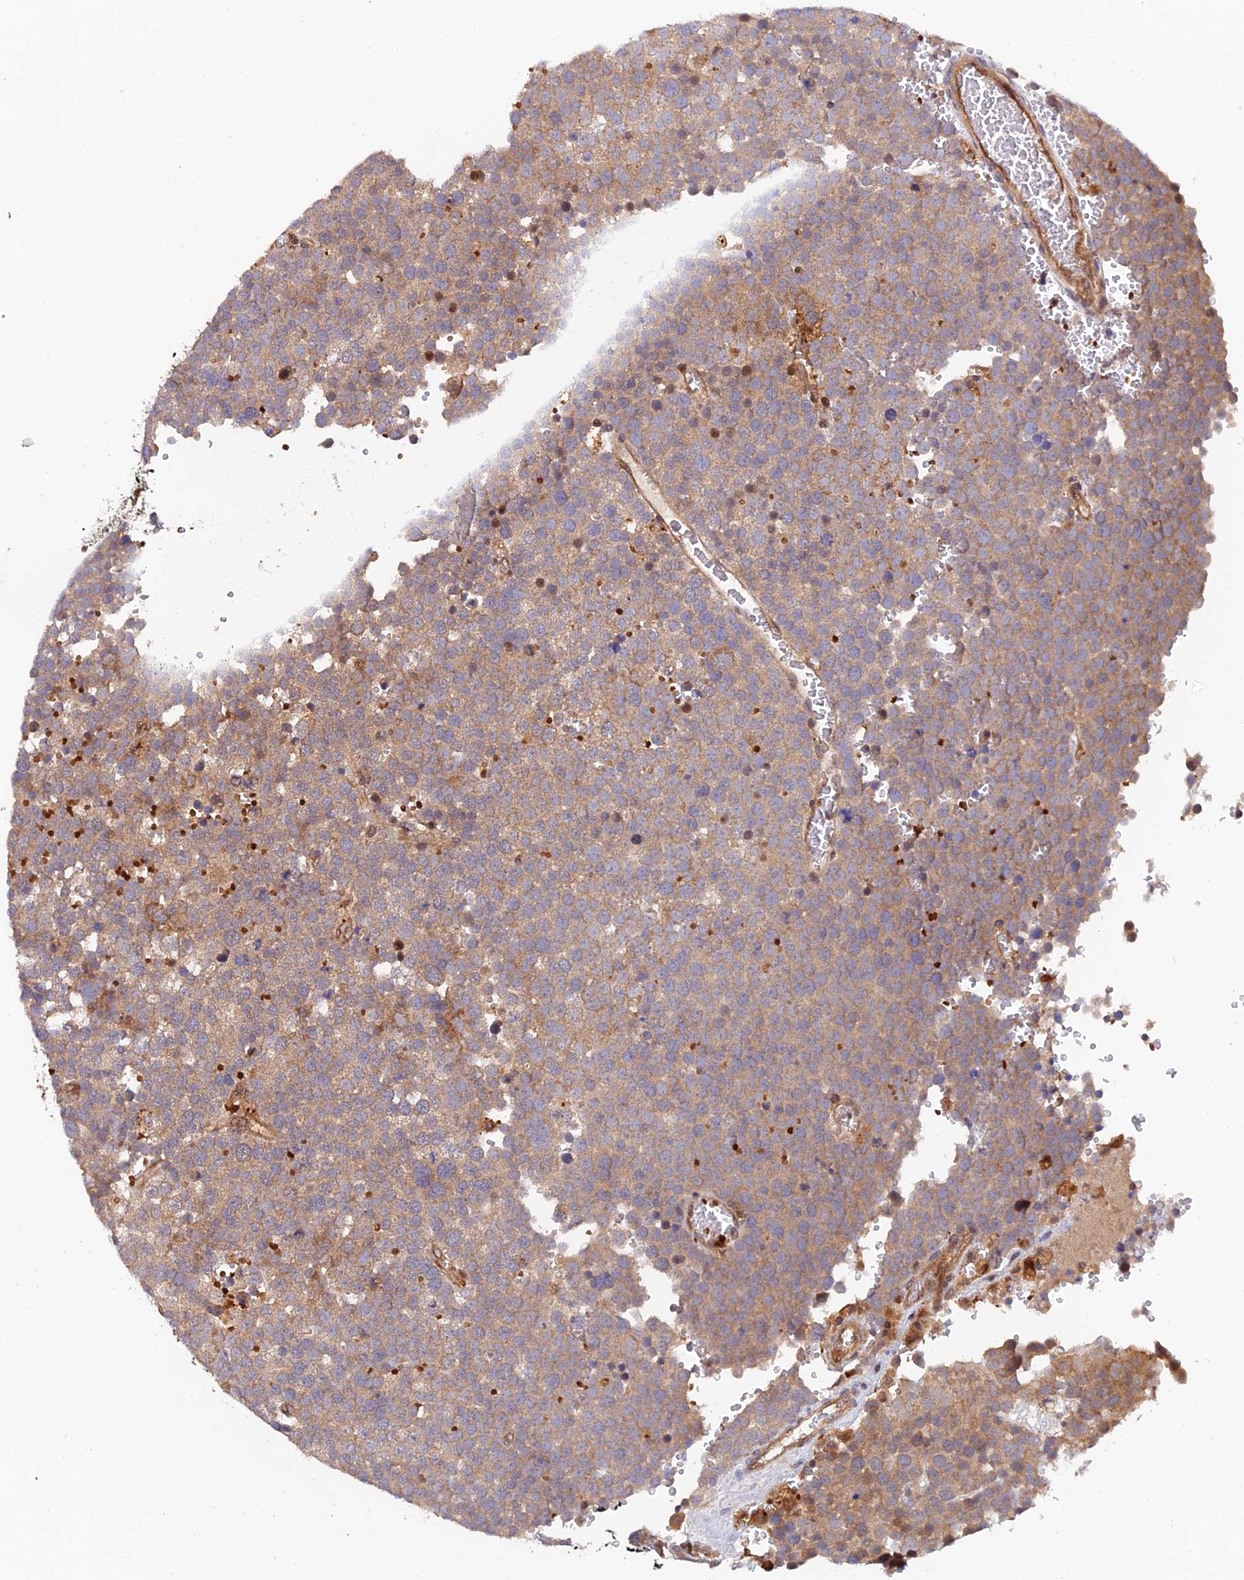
{"staining": {"intensity": "moderate", "quantity": ">75%", "location": "cytoplasmic/membranous"}, "tissue": "testis cancer", "cell_type": "Tumor cells", "image_type": "cancer", "snomed": [{"axis": "morphology", "description": "Seminoma, NOS"}, {"axis": "topography", "description": "Testis"}], "caption": "A brown stain shows moderate cytoplasmic/membranous positivity of a protein in human testis cancer tumor cells. Using DAB (brown) and hematoxylin (blue) stains, captured at high magnification using brightfield microscopy.", "gene": "ARL2BP", "patient": {"sex": "male", "age": 71}}